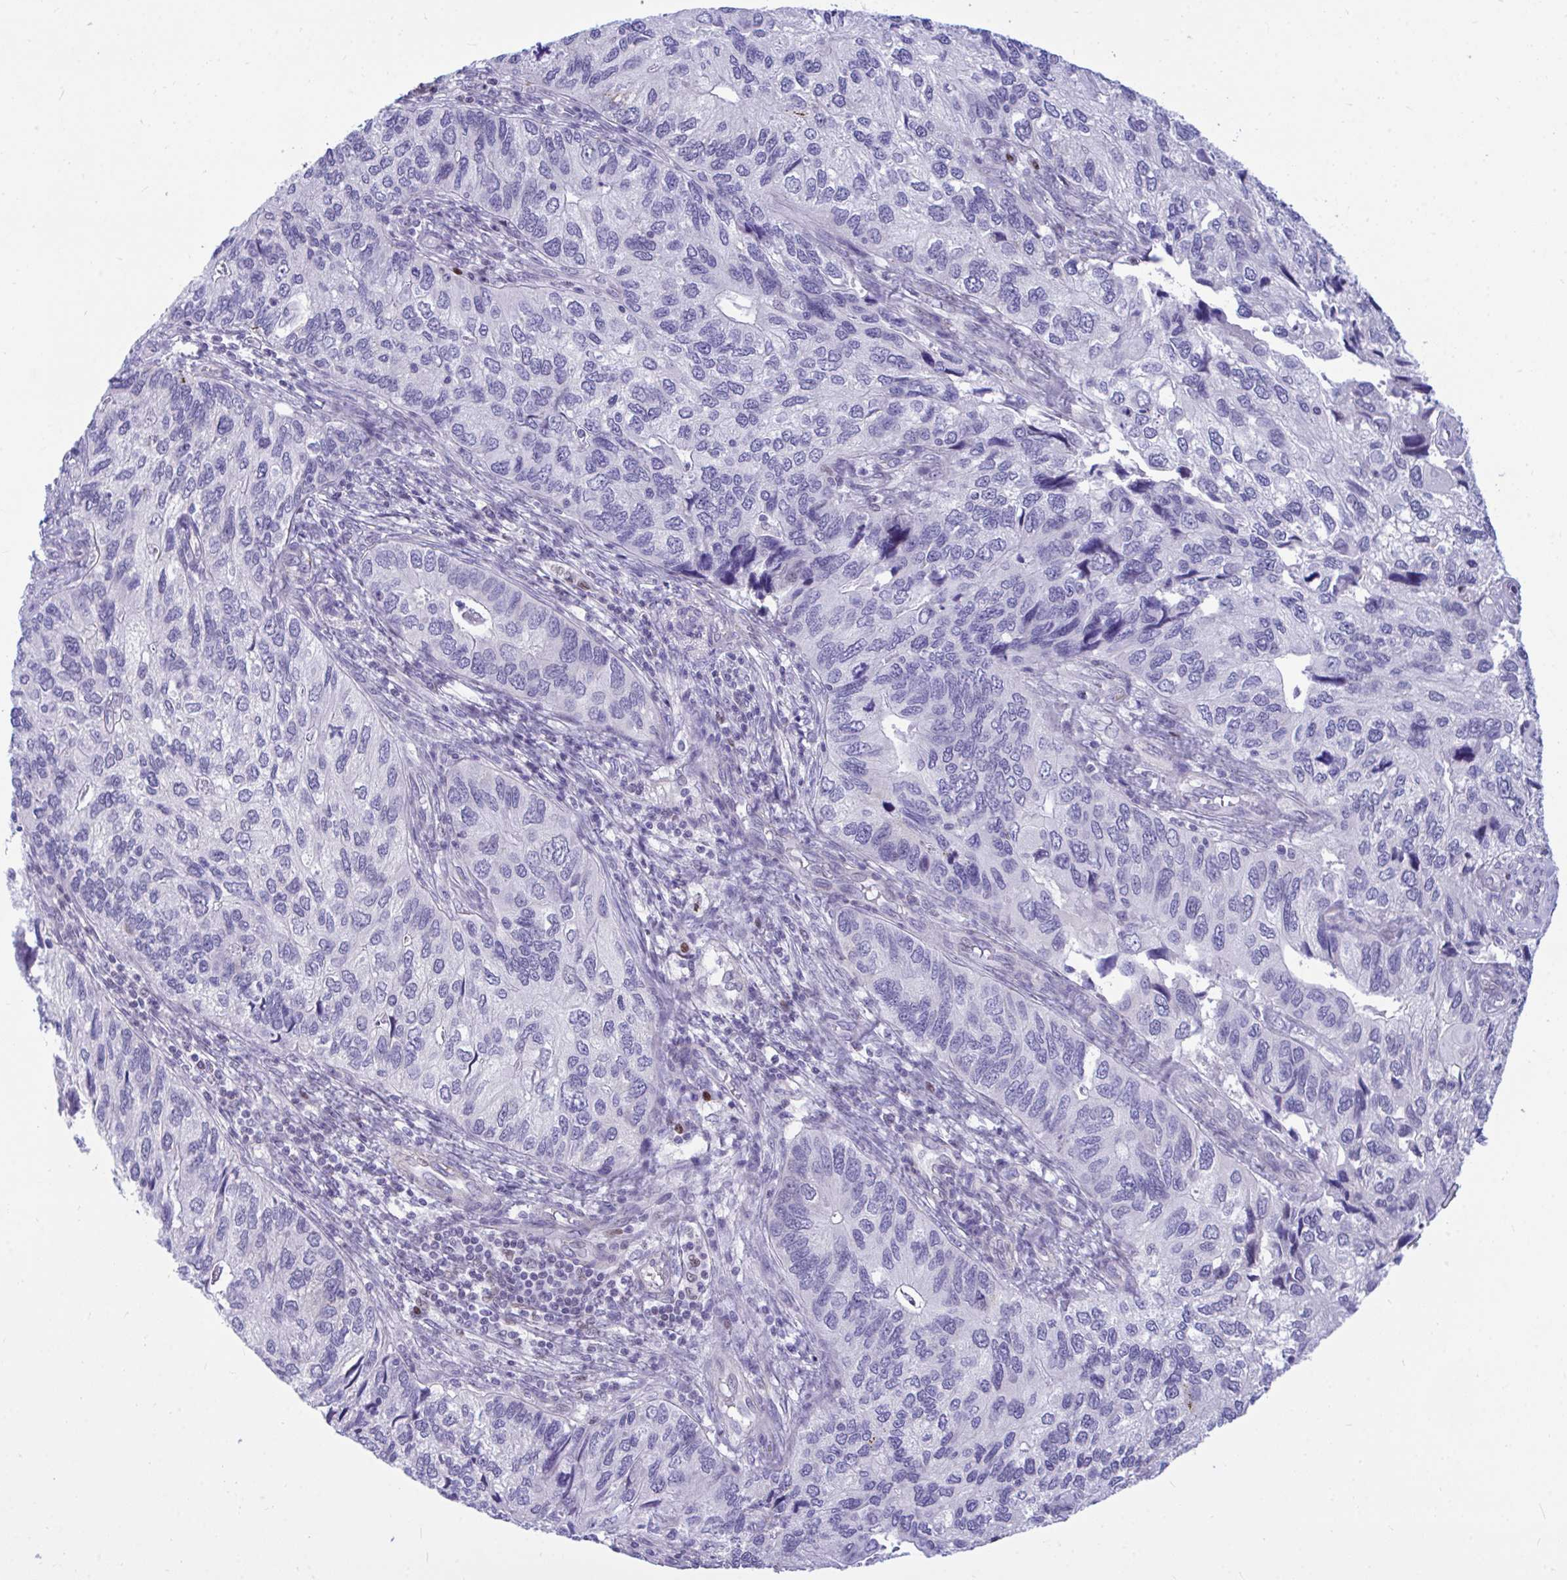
{"staining": {"intensity": "negative", "quantity": "none", "location": "none"}, "tissue": "endometrial cancer", "cell_type": "Tumor cells", "image_type": "cancer", "snomed": [{"axis": "morphology", "description": "Carcinoma, NOS"}, {"axis": "topography", "description": "Uterus"}], "caption": "A micrograph of human endometrial carcinoma is negative for staining in tumor cells.", "gene": "SLC25A51", "patient": {"sex": "female", "age": 76}}